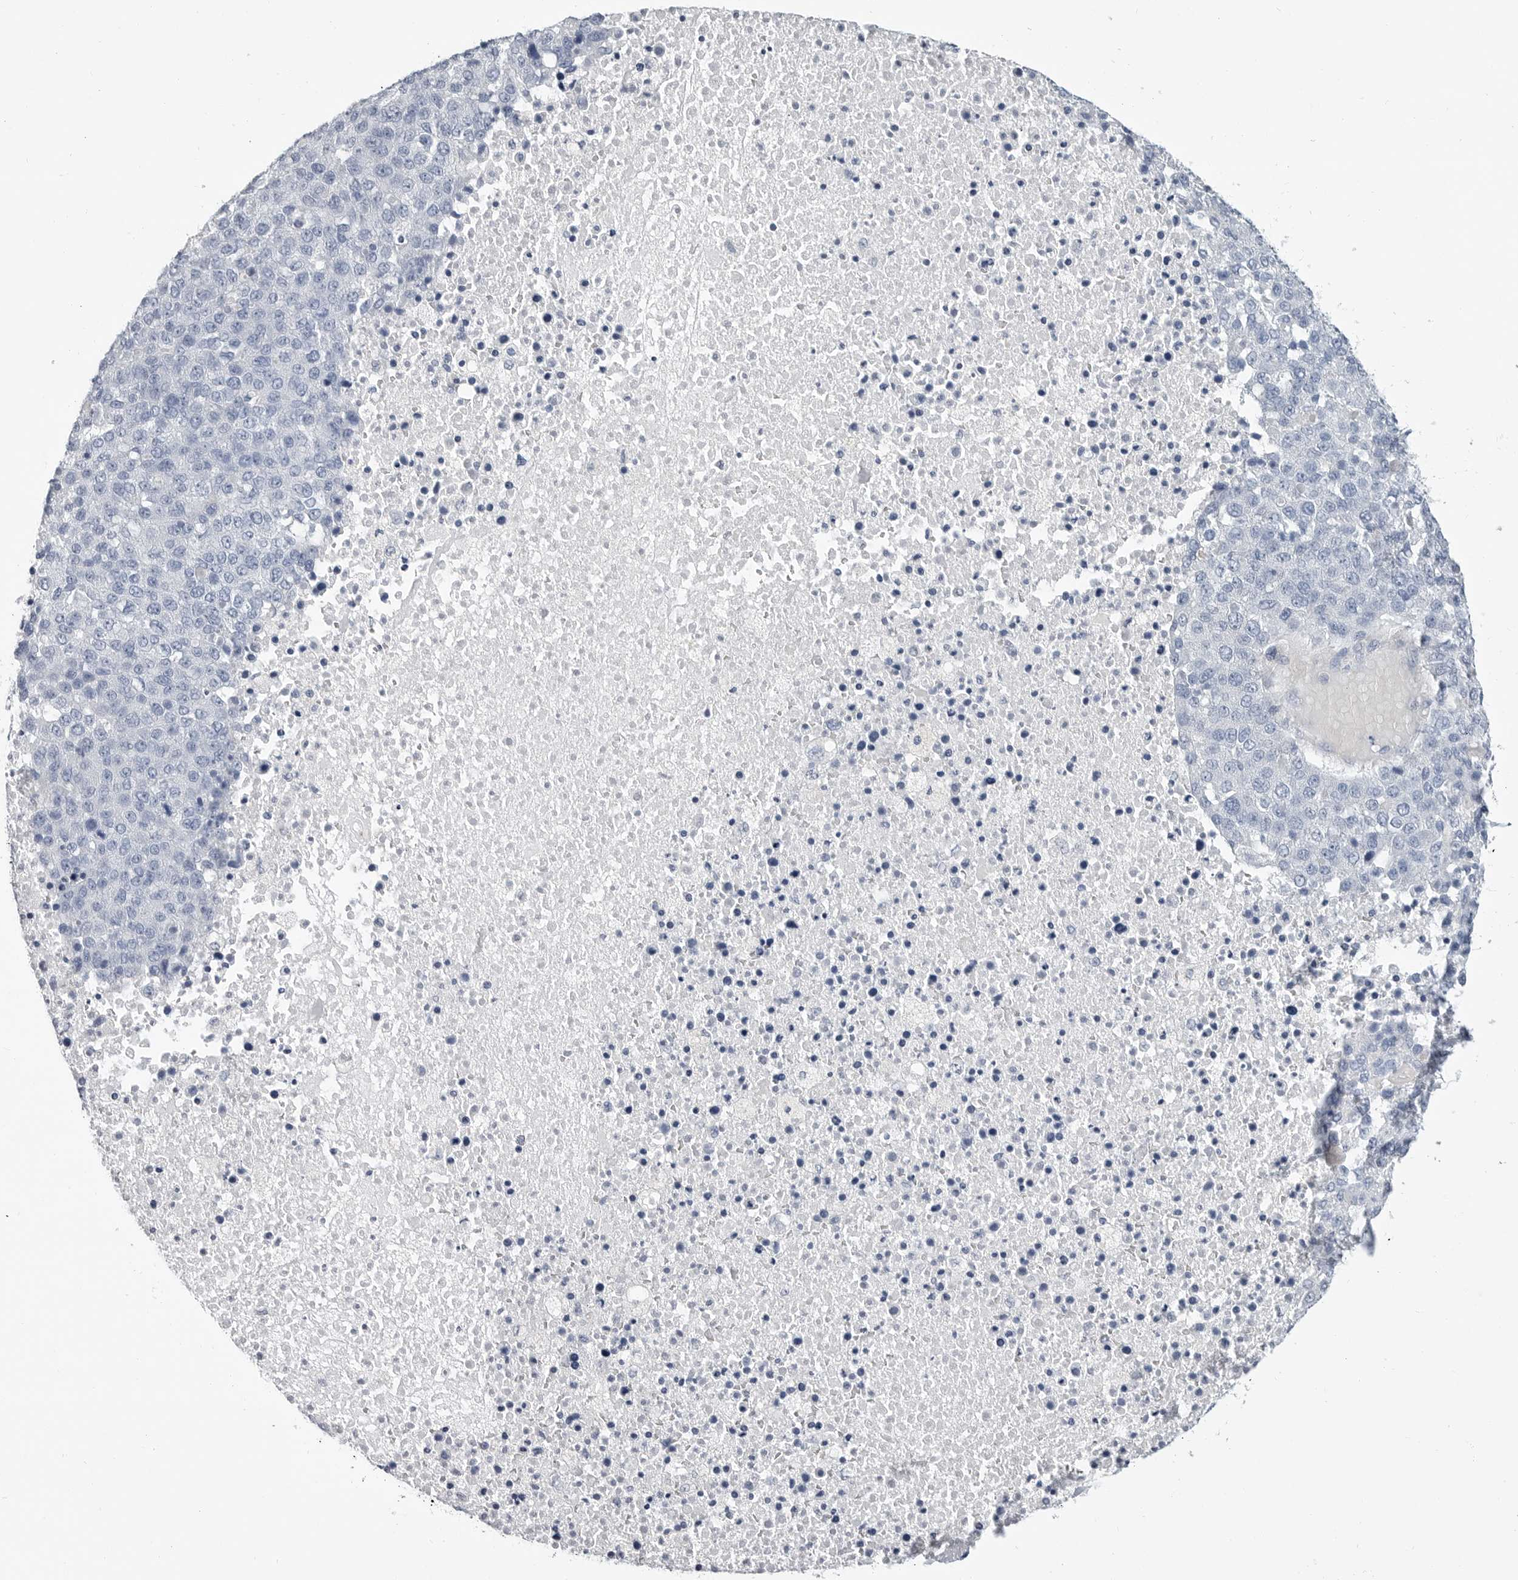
{"staining": {"intensity": "negative", "quantity": "none", "location": "none"}, "tissue": "pancreatic cancer", "cell_type": "Tumor cells", "image_type": "cancer", "snomed": [{"axis": "morphology", "description": "Adenocarcinoma, NOS"}, {"axis": "topography", "description": "Pancreas"}], "caption": "A photomicrograph of human pancreatic cancer (adenocarcinoma) is negative for staining in tumor cells. (DAB immunohistochemistry, high magnification).", "gene": "PLN", "patient": {"sex": "female", "age": 61}}